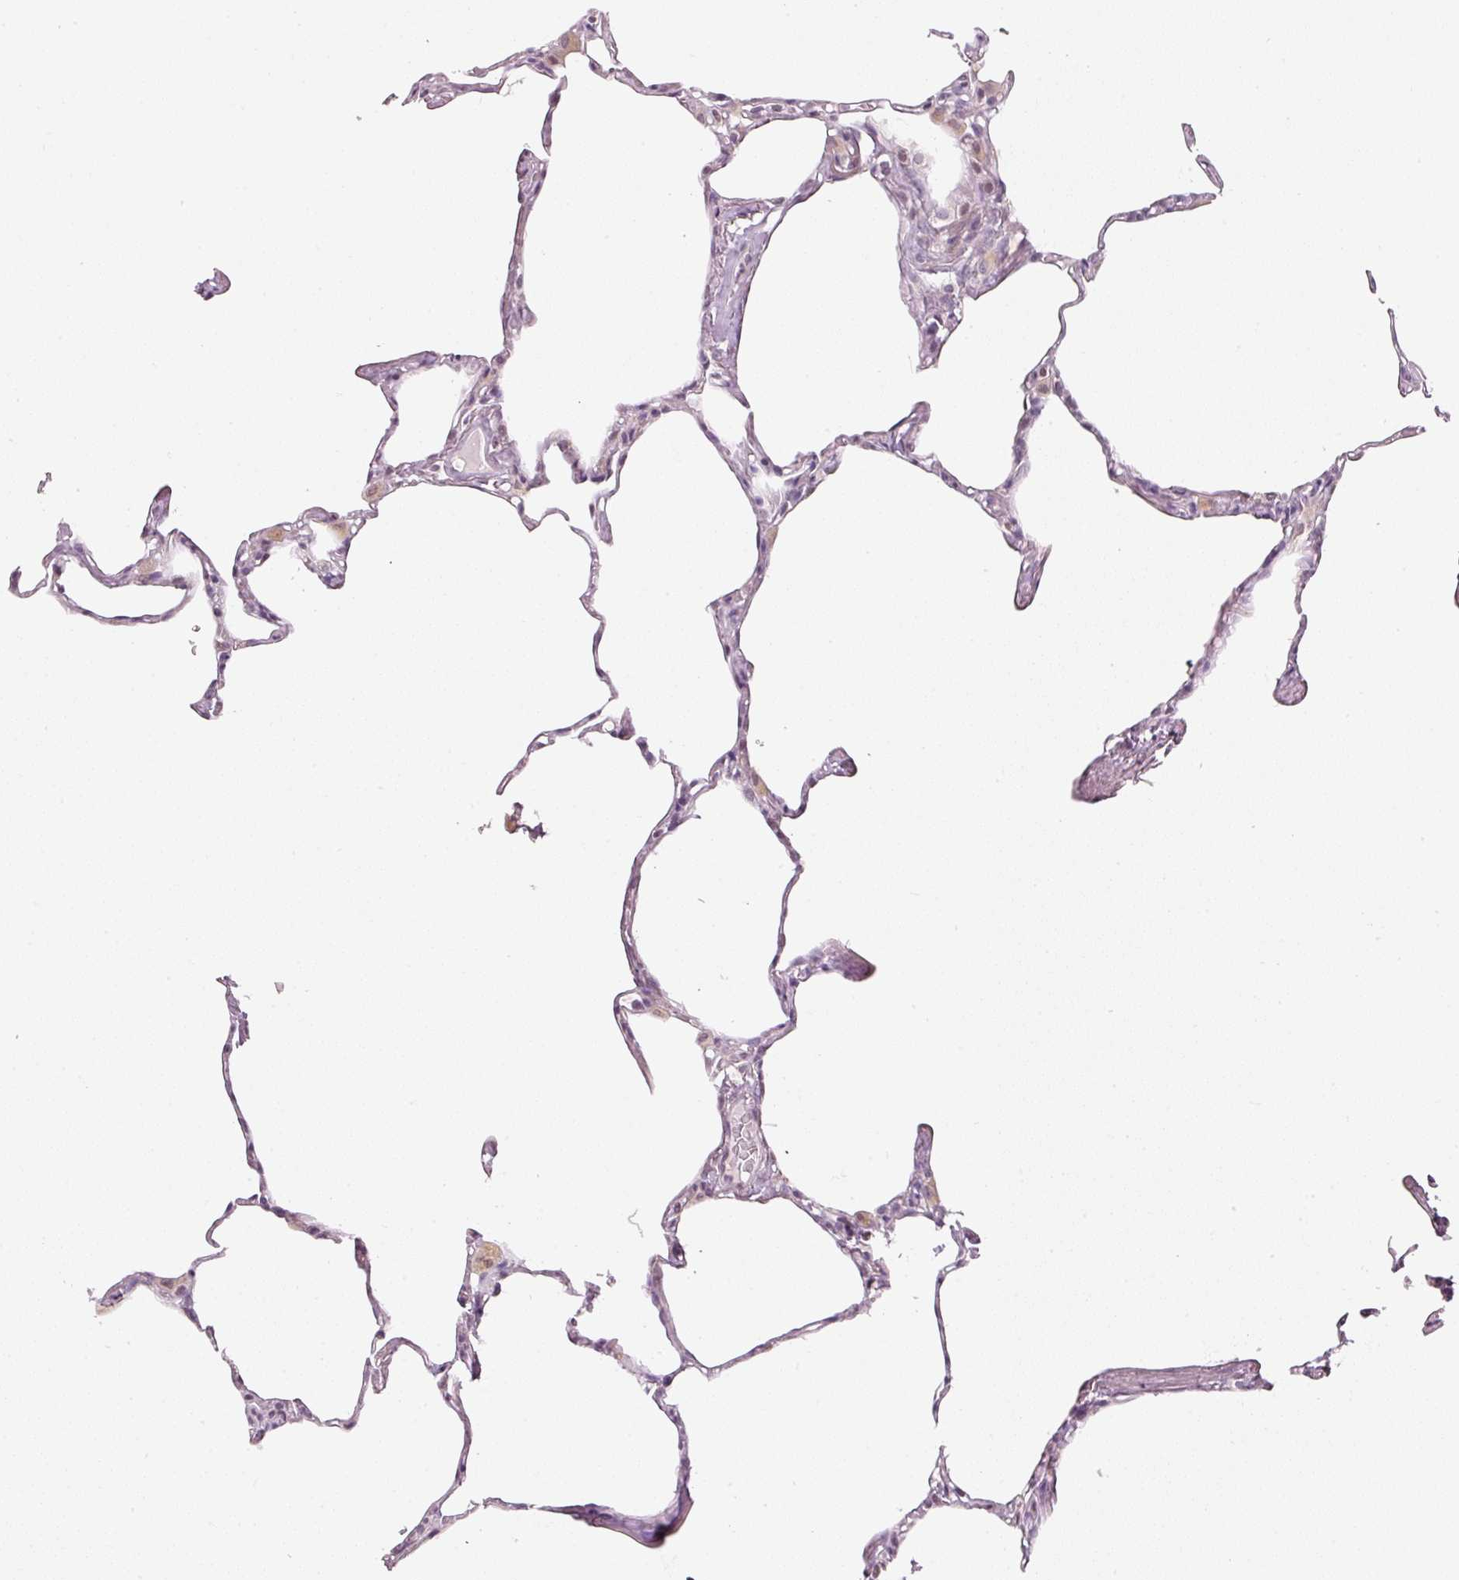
{"staining": {"intensity": "moderate", "quantity": "<25%", "location": "nuclear"}, "tissue": "lung", "cell_type": "Alveolar cells", "image_type": "normal", "snomed": [{"axis": "morphology", "description": "Normal tissue, NOS"}, {"axis": "topography", "description": "Lung"}], "caption": "IHC (DAB (3,3'-diaminobenzidine)) staining of benign lung shows moderate nuclear protein staining in approximately <25% of alveolar cells. (Stains: DAB (3,3'-diaminobenzidine) in brown, nuclei in blue, Microscopy: brightfield microscopy at high magnification).", "gene": "NRDE2", "patient": {"sex": "male", "age": 65}}